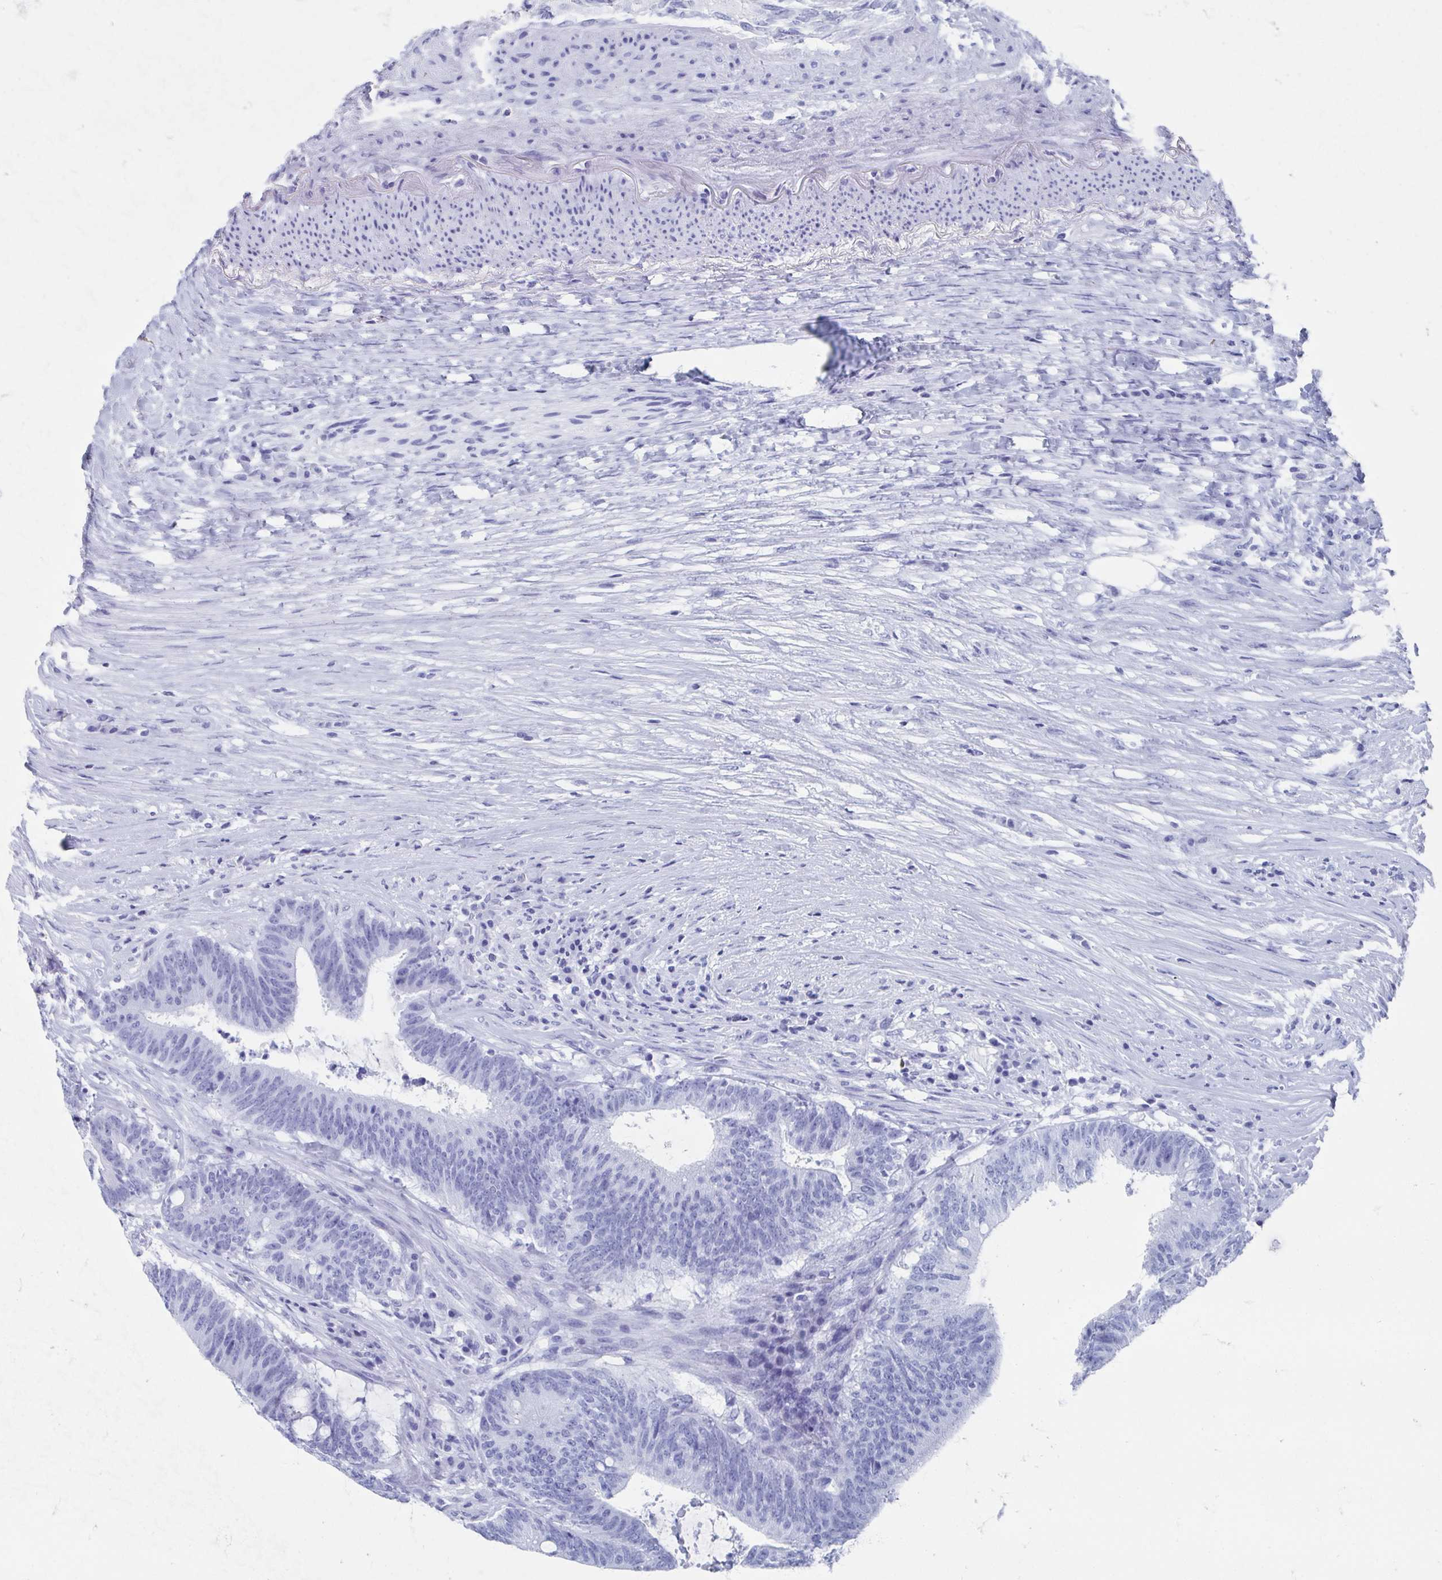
{"staining": {"intensity": "negative", "quantity": "none", "location": "none"}, "tissue": "colorectal cancer", "cell_type": "Tumor cells", "image_type": "cancer", "snomed": [{"axis": "morphology", "description": "Adenocarcinoma, NOS"}, {"axis": "topography", "description": "Colon"}], "caption": "Histopathology image shows no significant protein positivity in tumor cells of adenocarcinoma (colorectal).", "gene": "HDGFL1", "patient": {"sex": "female", "age": 43}}